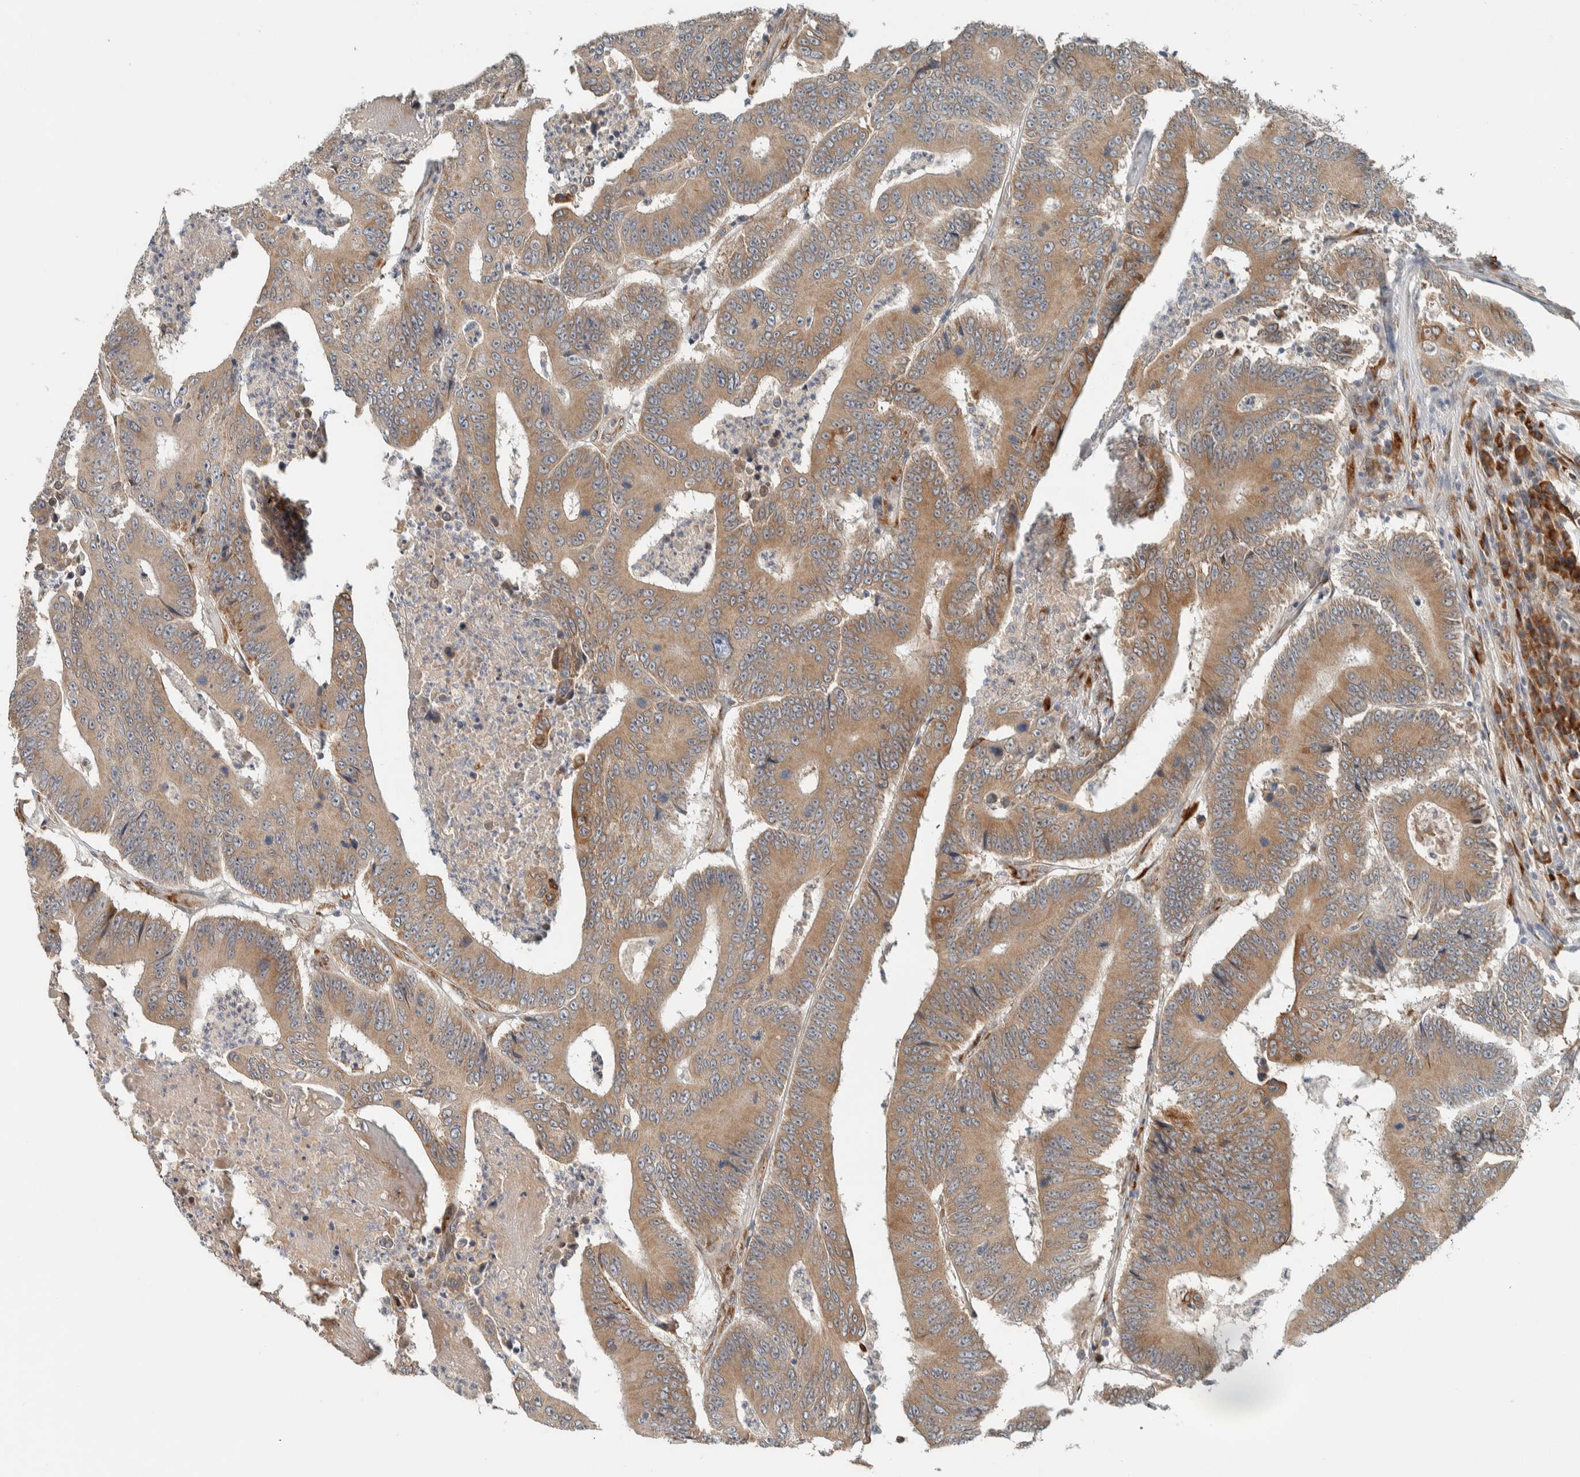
{"staining": {"intensity": "moderate", "quantity": ">75%", "location": "cytoplasmic/membranous"}, "tissue": "colorectal cancer", "cell_type": "Tumor cells", "image_type": "cancer", "snomed": [{"axis": "morphology", "description": "Adenocarcinoma, NOS"}, {"axis": "topography", "description": "Colon"}], "caption": "IHC micrograph of neoplastic tissue: colorectal cancer (adenocarcinoma) stained using immunohistochemistry shows medium levels of moderate protein expression localized specifically in the cytoplasmic/membranous of tumor cells, appearing as a cytoplasmic/membranous brown color.", "gene": "CTBP2", "patient": {"sex": "male", "age": 83}}